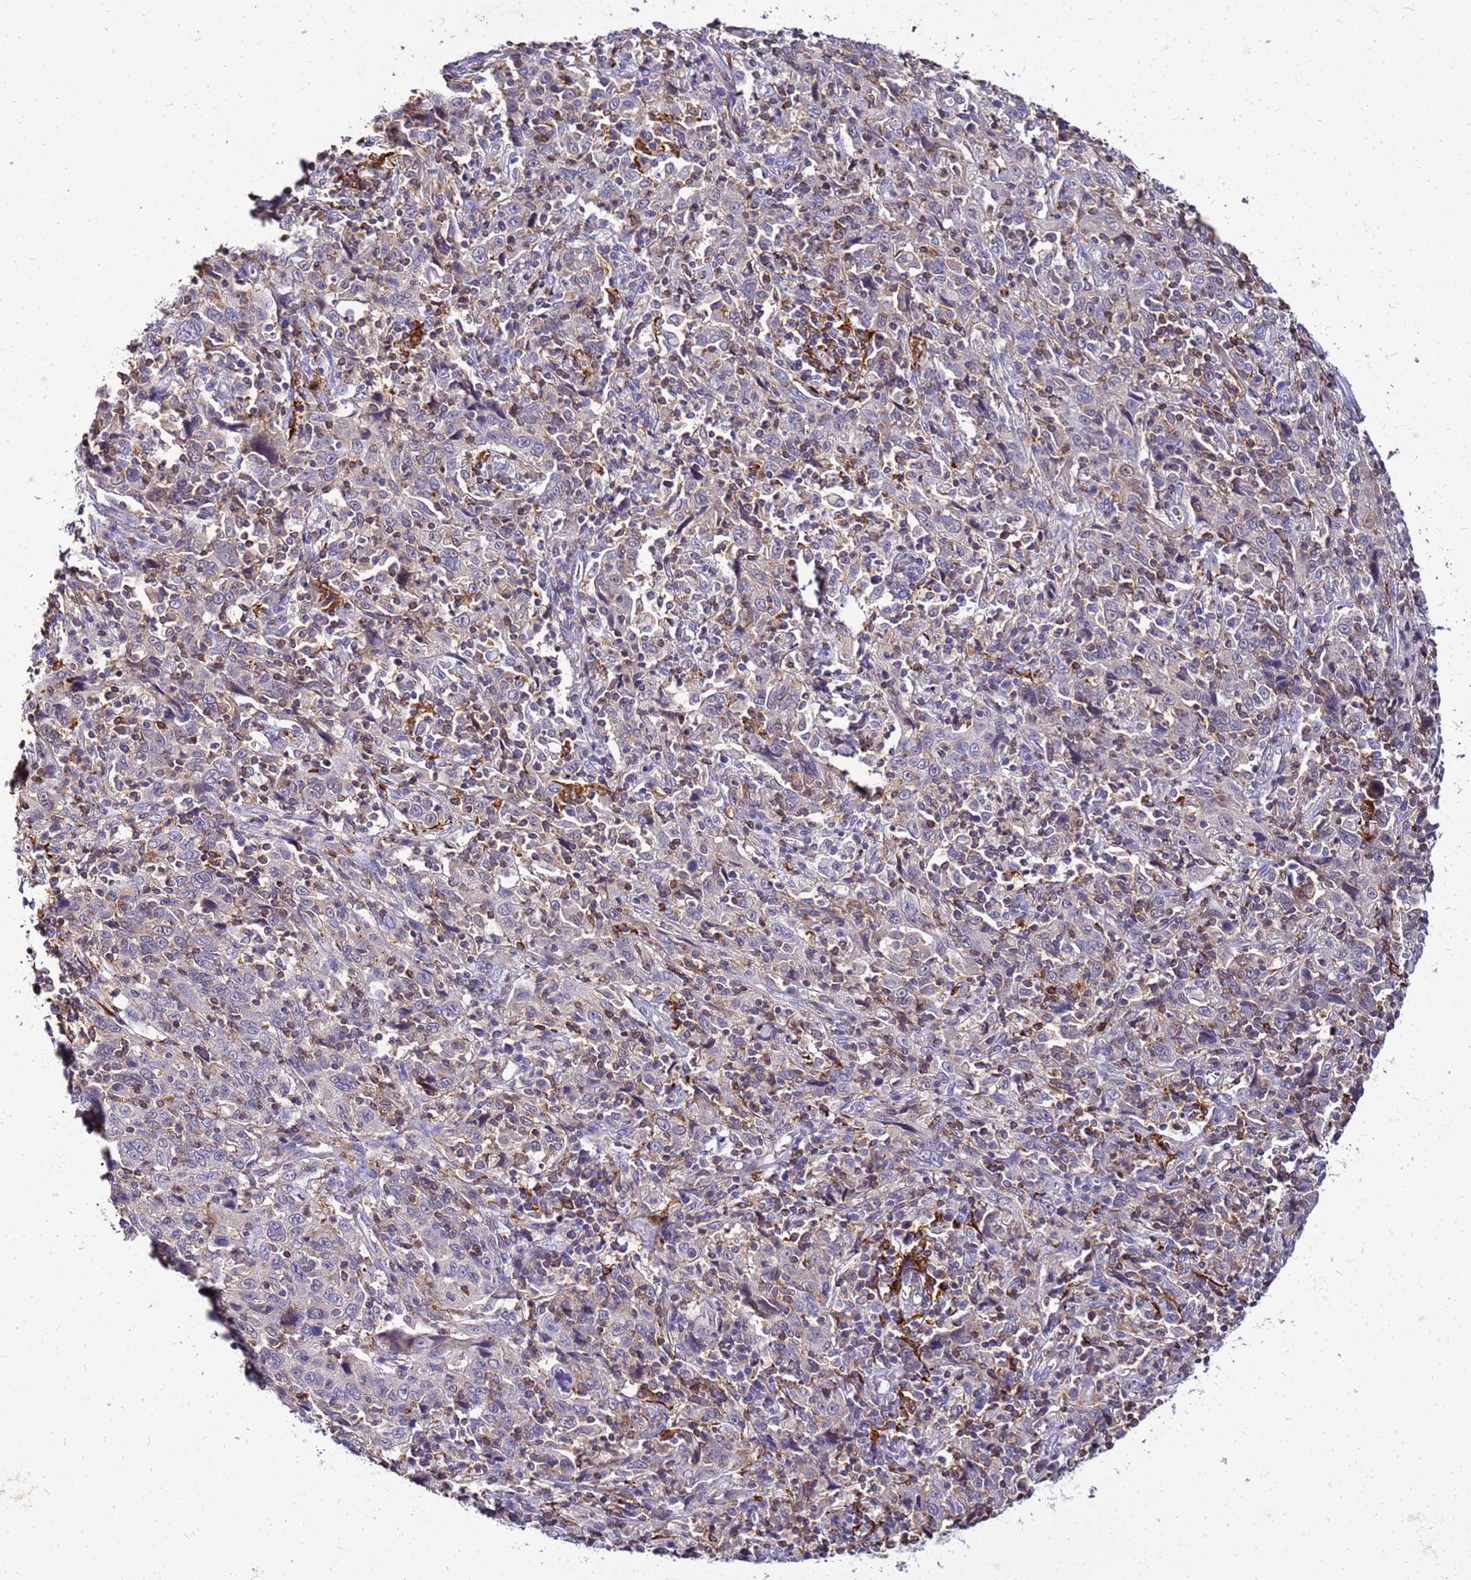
{"staining": {"intensity": "weak", "quantity": "<25%", "location": "nuclear"}, "tissue": "cervical cancer", "cell_type": "Tumor cells", "image_type": "cancer", "snomed": [{"axis": "morphology", "description": "Squamous cell carcinoma, NOS"}, {"axis": "topography", "description": "Cervix"}], "caption": "DAB immunohistochemical staining of human cervical squamous cell carcinoma demonstrates no significant staining in tumor cells.", "gene": "DBNDD2", "patient": {"sex": "female", "age": 46}}